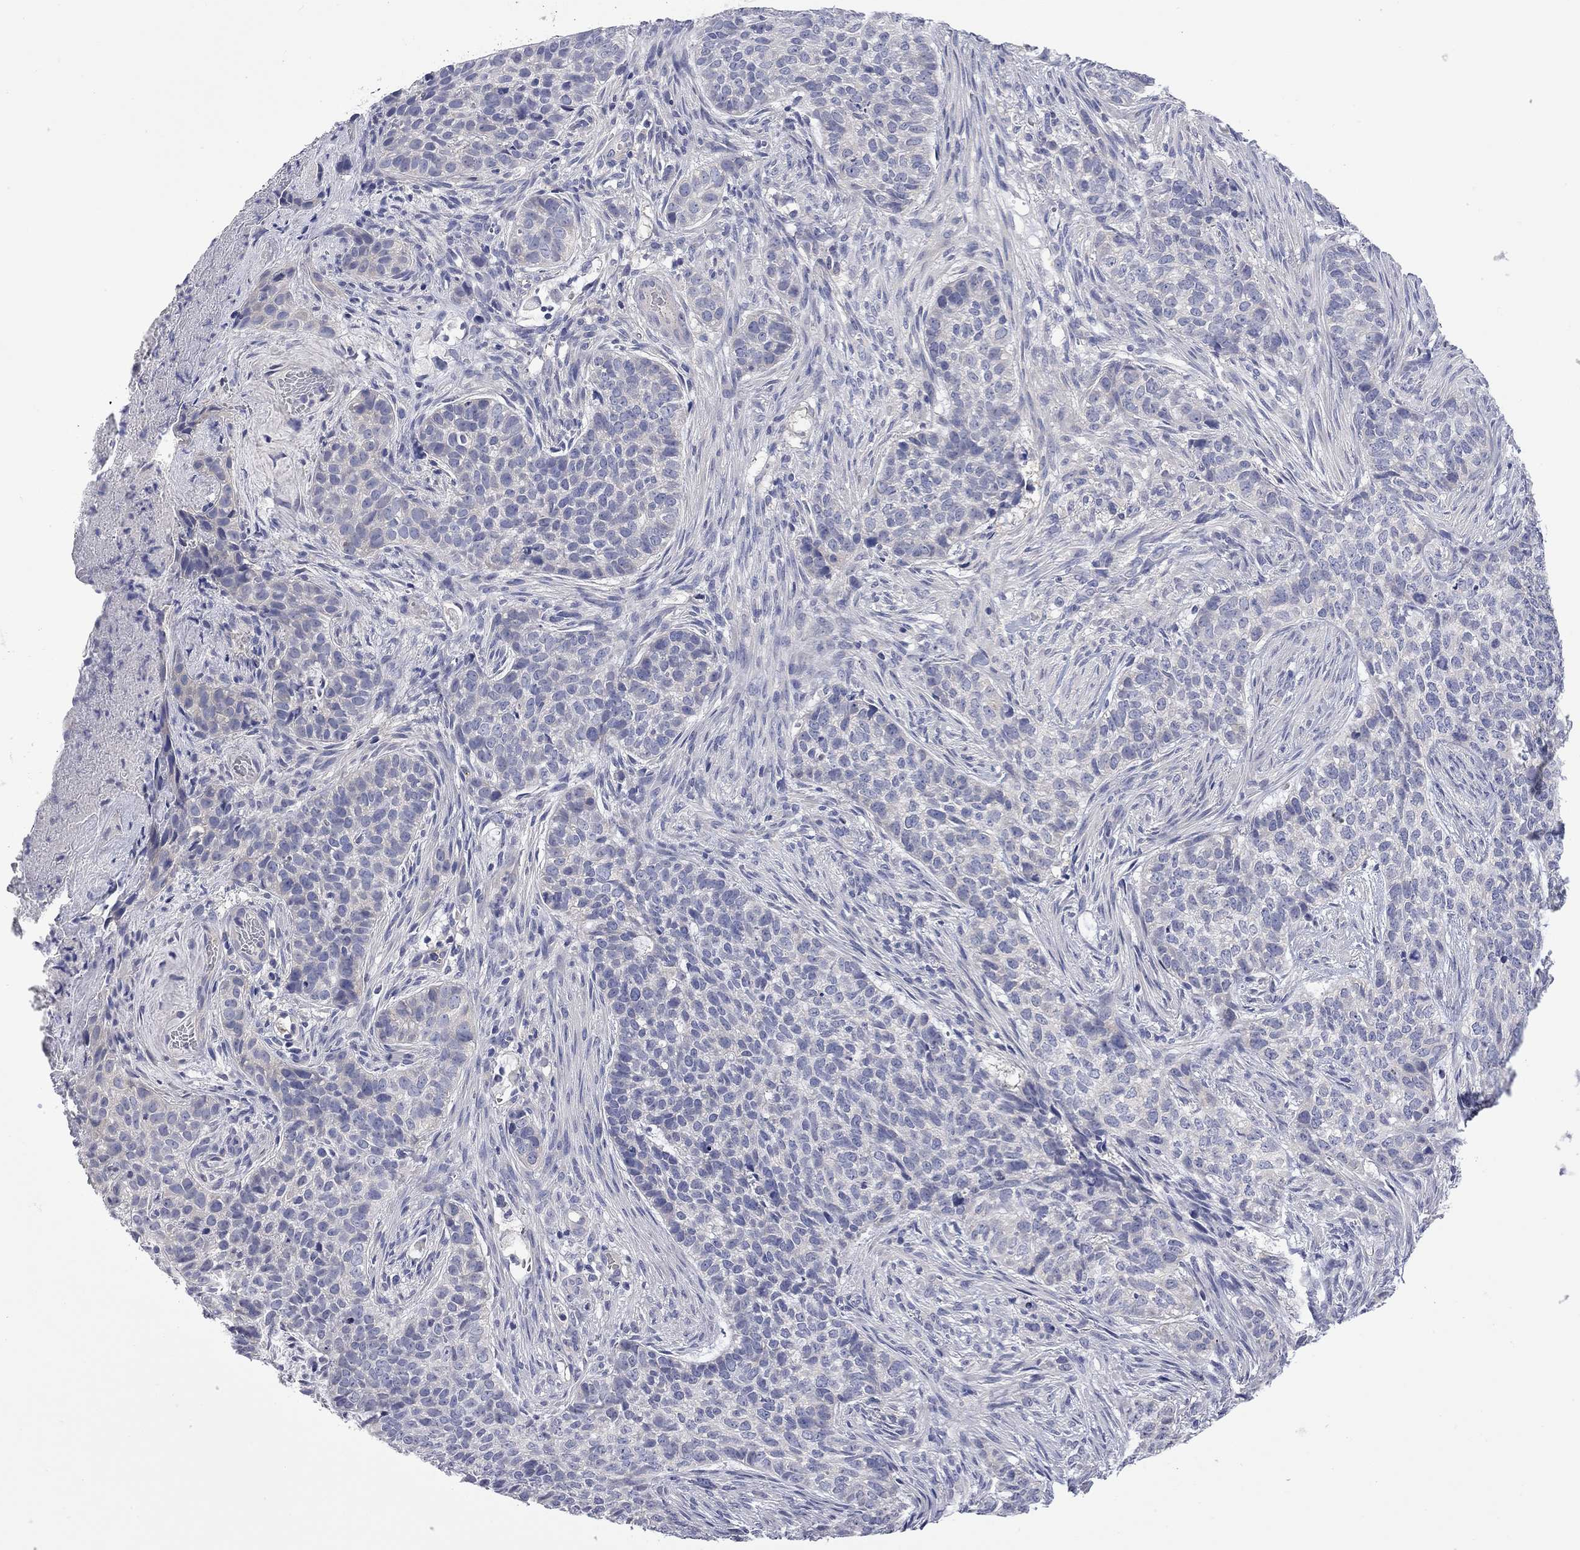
{"staining": {"intensity": "negative", "quantity": "none", "location": "none"}, "tissue": "skin cancer", "cell_type": "Tumor cells", "image_type": "cancer", "snomed": [{"axis": "morphology", "description": "Basal cell carcinoma"}, {"axis": "topography", "description": "Skin"}], "caption": "DAB (3,3'-diaminobenzidine) immunohistochemical staining of human basal cell carcinoma (skin) reveals no significant positivity in tumor cells. (DAB (3,3'-diaminobenzidine) immunohistochemistry, high magnification).", "gene": "ABCB4", "patient": {"sex": "female", "age": 69}}